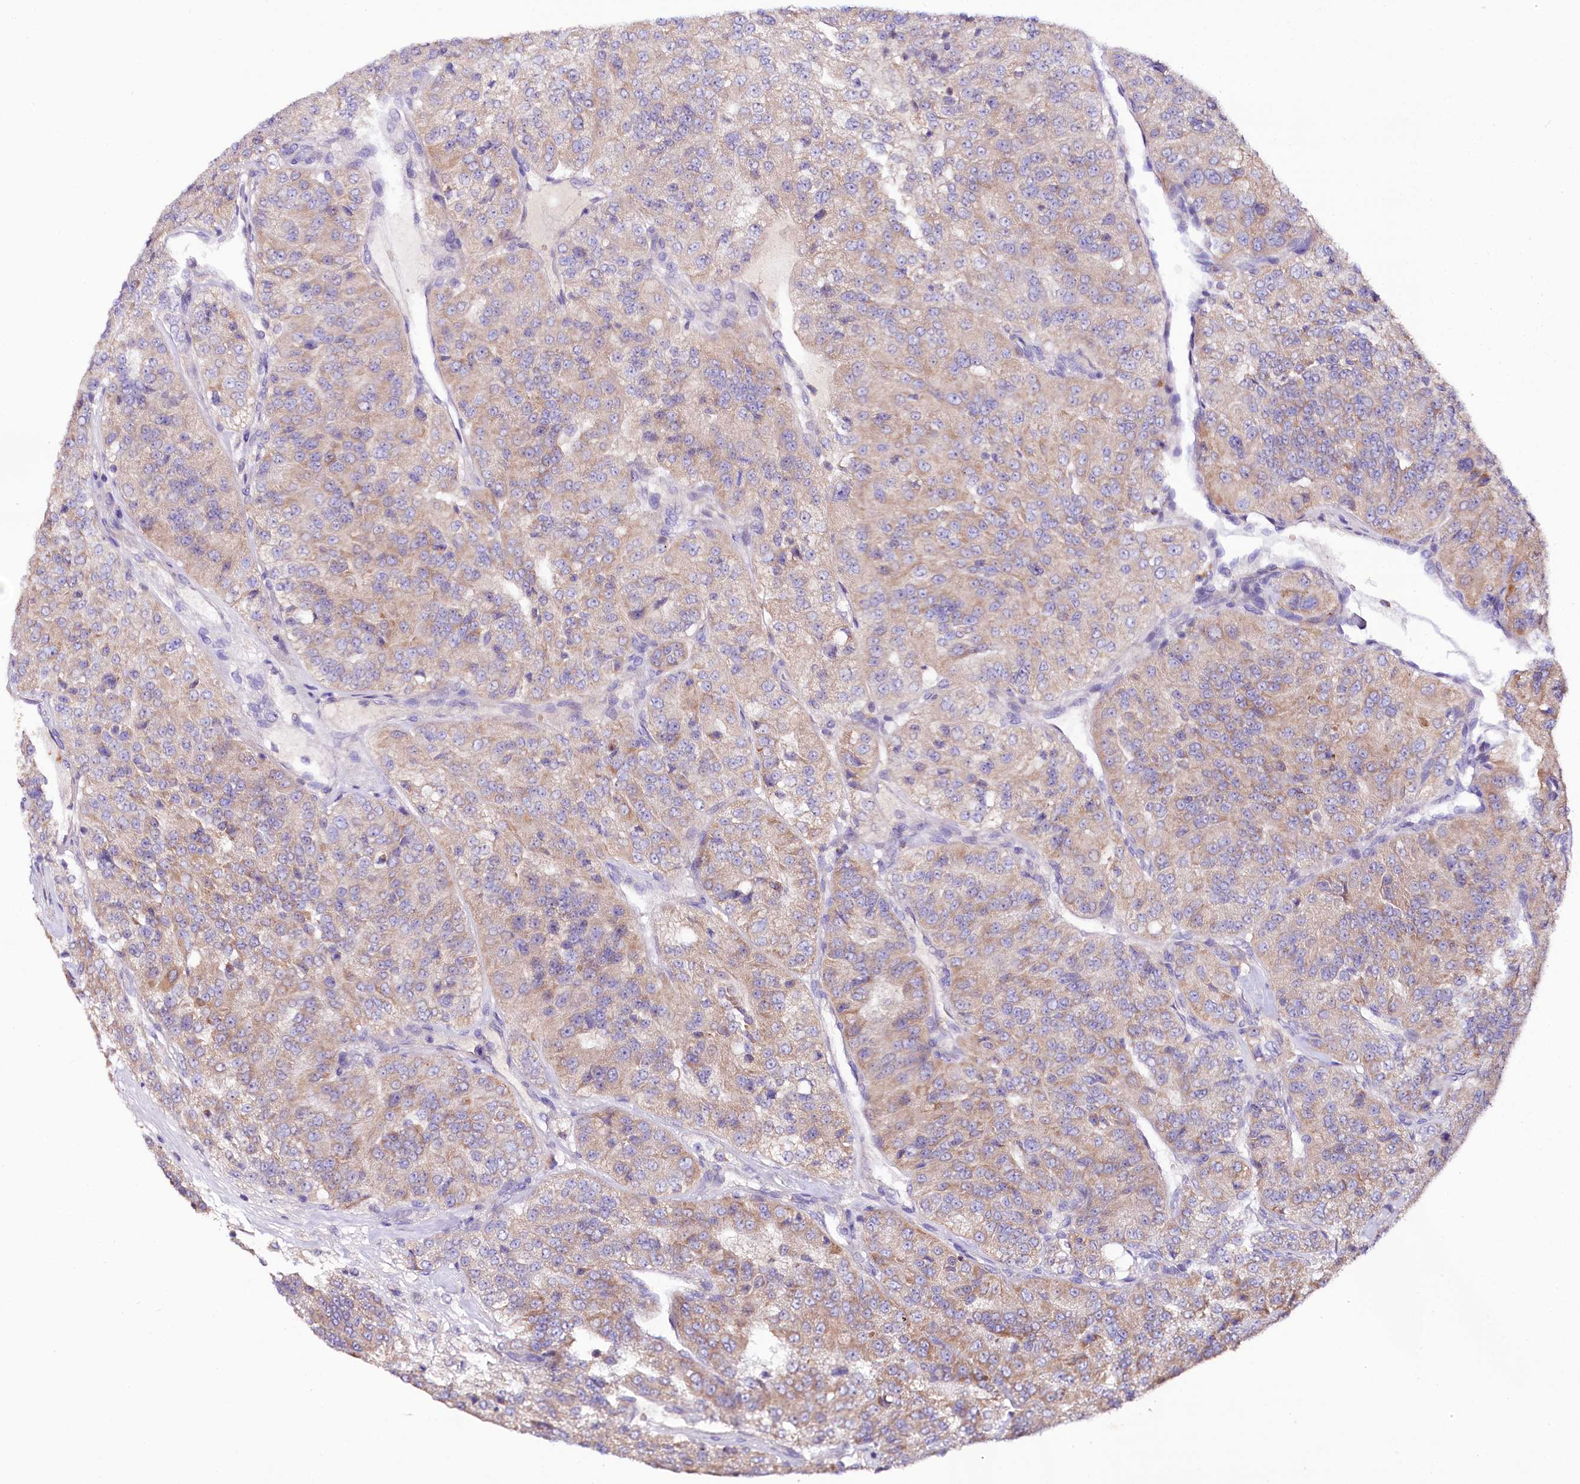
{"staining": {"intensity": "weak", "quantity": "25%-75%", "location": "cytoplasmic/membranous"}, "tissue": "renal cancer", "cell_type": "Tumor cells", "image_type": "cancer", "snomed": [{"axis": "morphology", "description": "Adenocarcinoma, NOS"}, {"axis": "topography", "description": "Kidney"}], "caption": "Weak cytoplasmic/membranous expression is identified in about 25%-75% of tumor cells in renal adenocarcinoma. The staining is performed using DAB (3,3'-diaminobenzidine) brown chromogen to label protein expression. The nuclei are counter-stained blue using hematoxylin.", "gene": "ZNF45", "patient": {"sex": "female", "age": 63}}